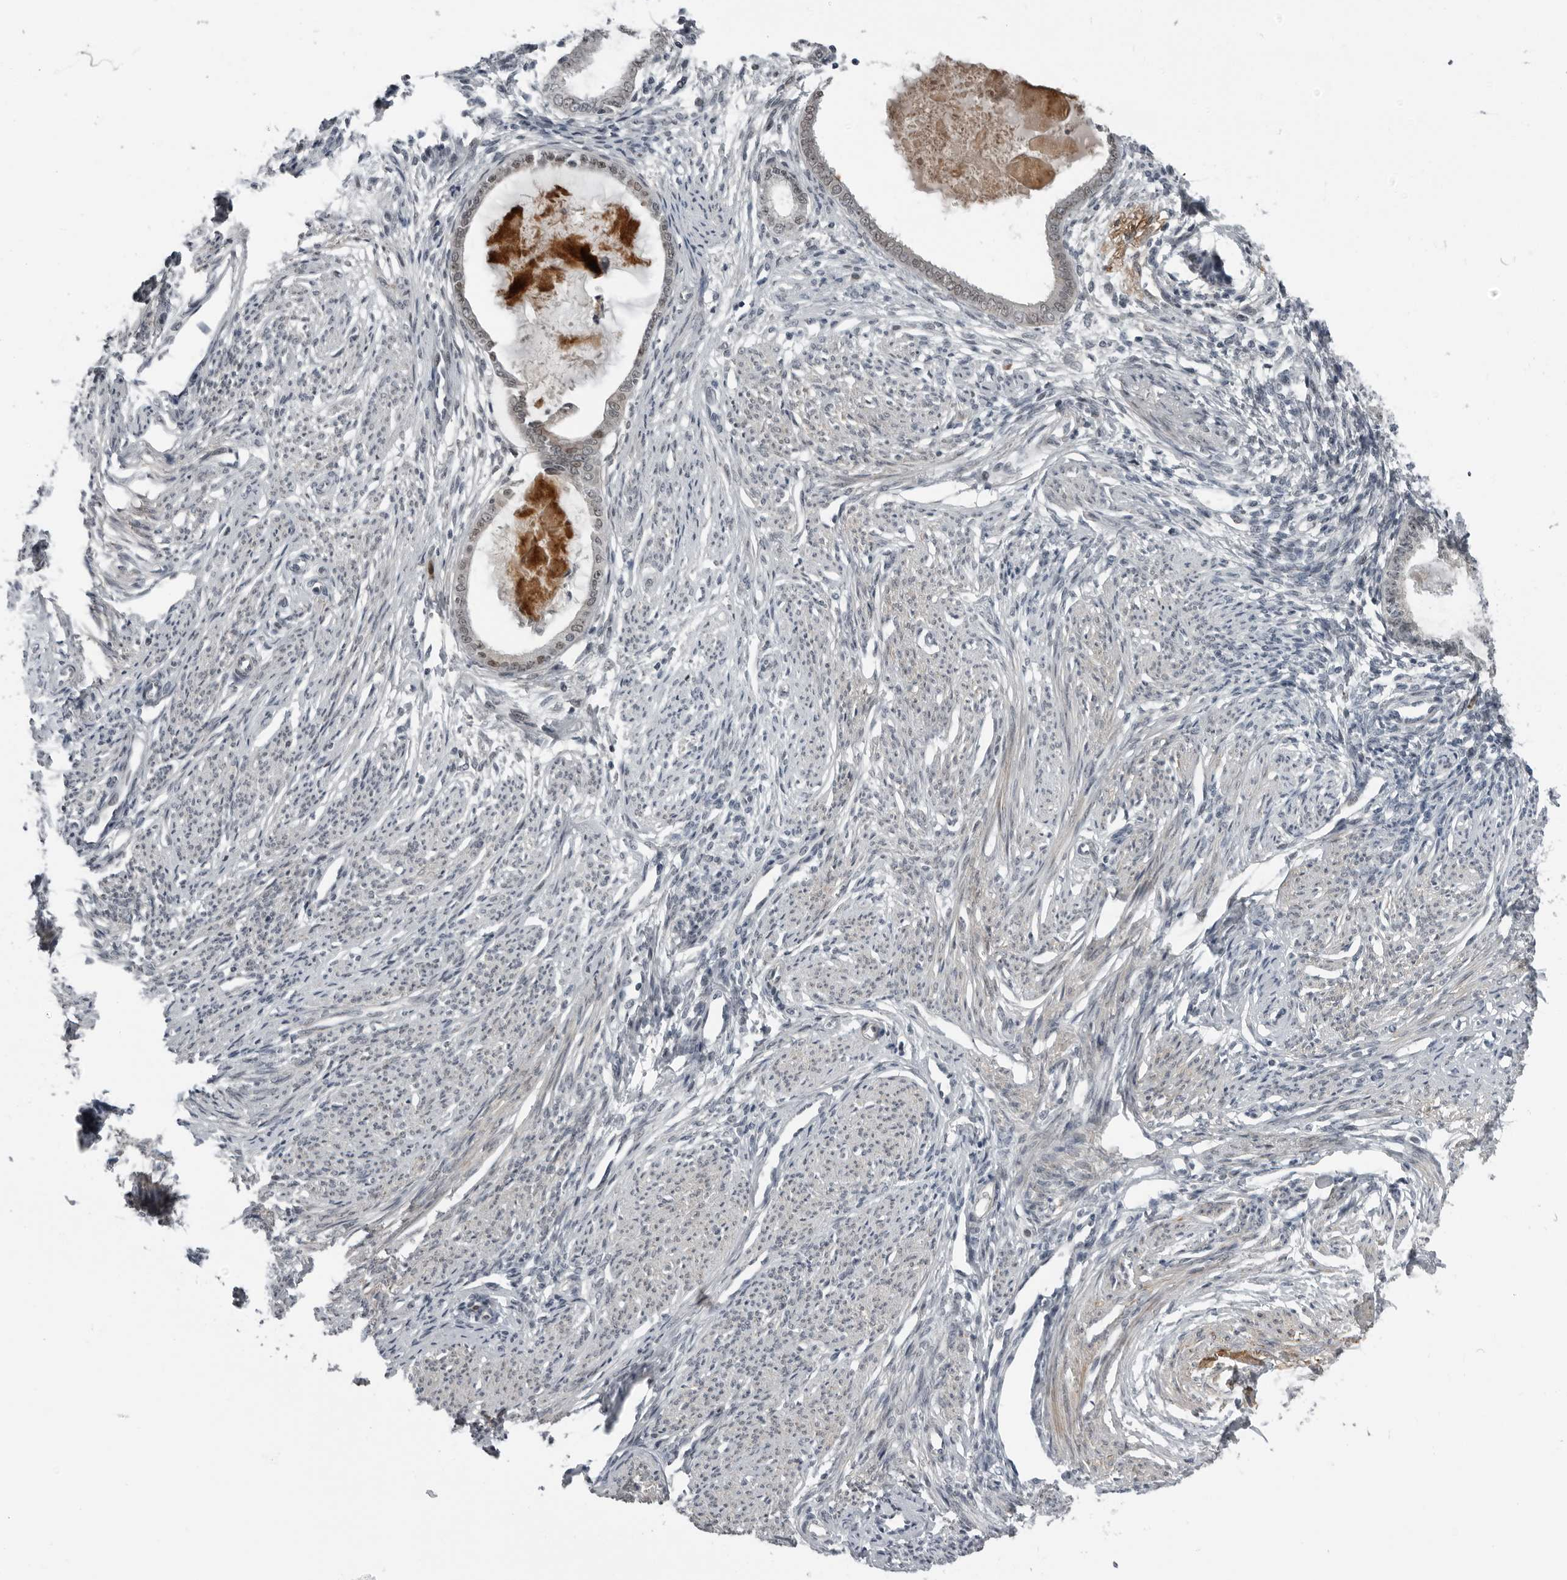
{"staining": {"intensity": "negative", "quantity": "none", "location": "none"}, "tissue": "endometrium", "cell_type": "Cells in endometrial stroma", "image_type": "normal", "snomed": [{"axis": "morphology", "description": "Normal tissue, NOS"}, {"axis": "topography", "description": "Endometrium"}], "caption": "Immunohistochemical staining of normal human endometrium displays no significant positivity in cells in endometrial stroma.", "gene": "ALPK2", "patient": {"sex": "female", "age": 56}}